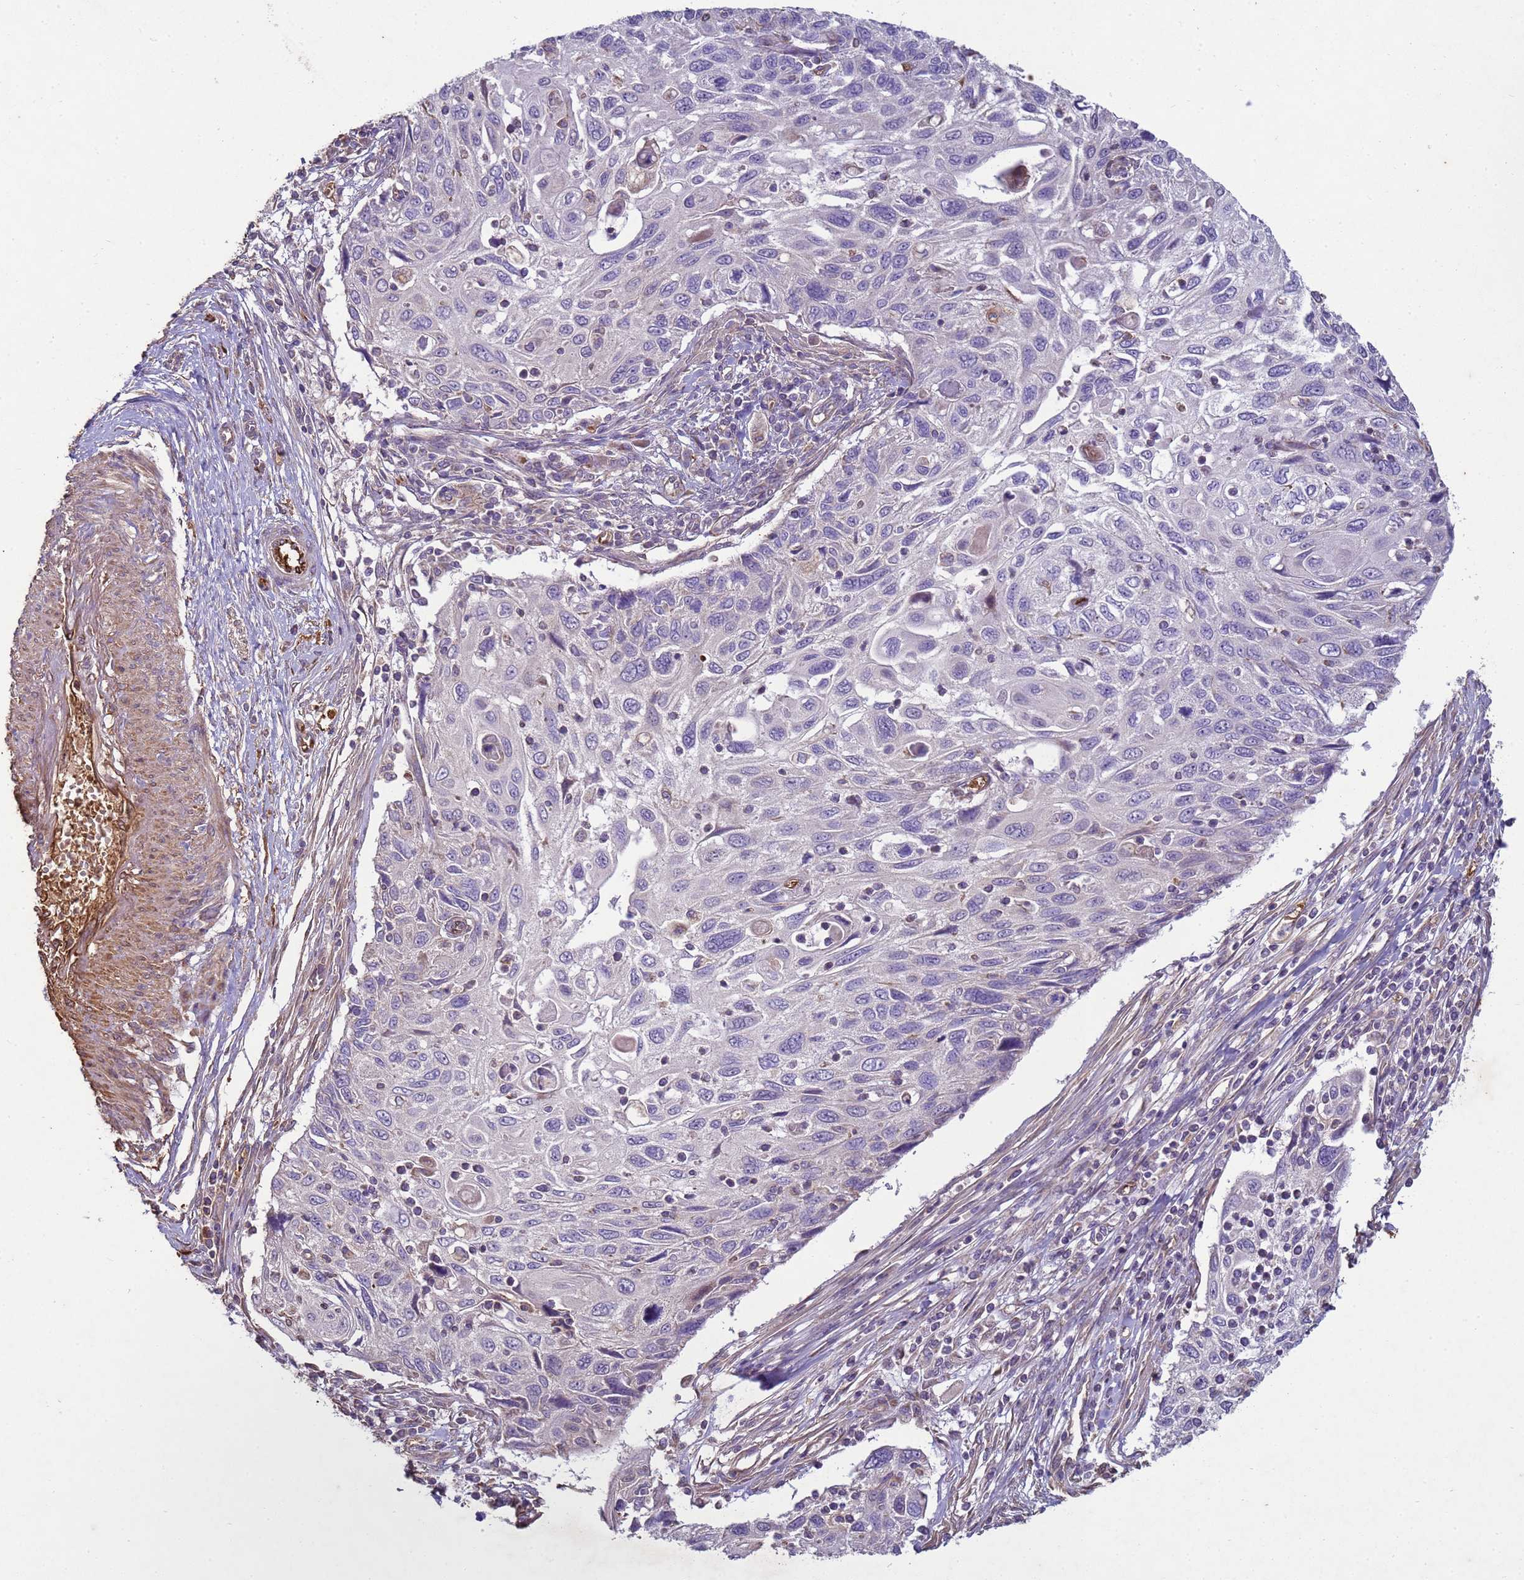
{"staining": {"intensity": "negative", "quantity": "none", "location": "none"}, "tissue": "cervical cancer", "cell_type": "Tumor cells", "image_type": "cancer", "snomed": [{"axis": "morphology", "description": "Squamous cell carcinoma, NOS"}, {"axis": "topography", "description": "Cervix"}], "caption": "Immunohistochemical staining of human cervical cancer reveals no significant expression in tumor cells.", "gene": "SGIP1", "patient": {"sex": "female", "age": 70}}